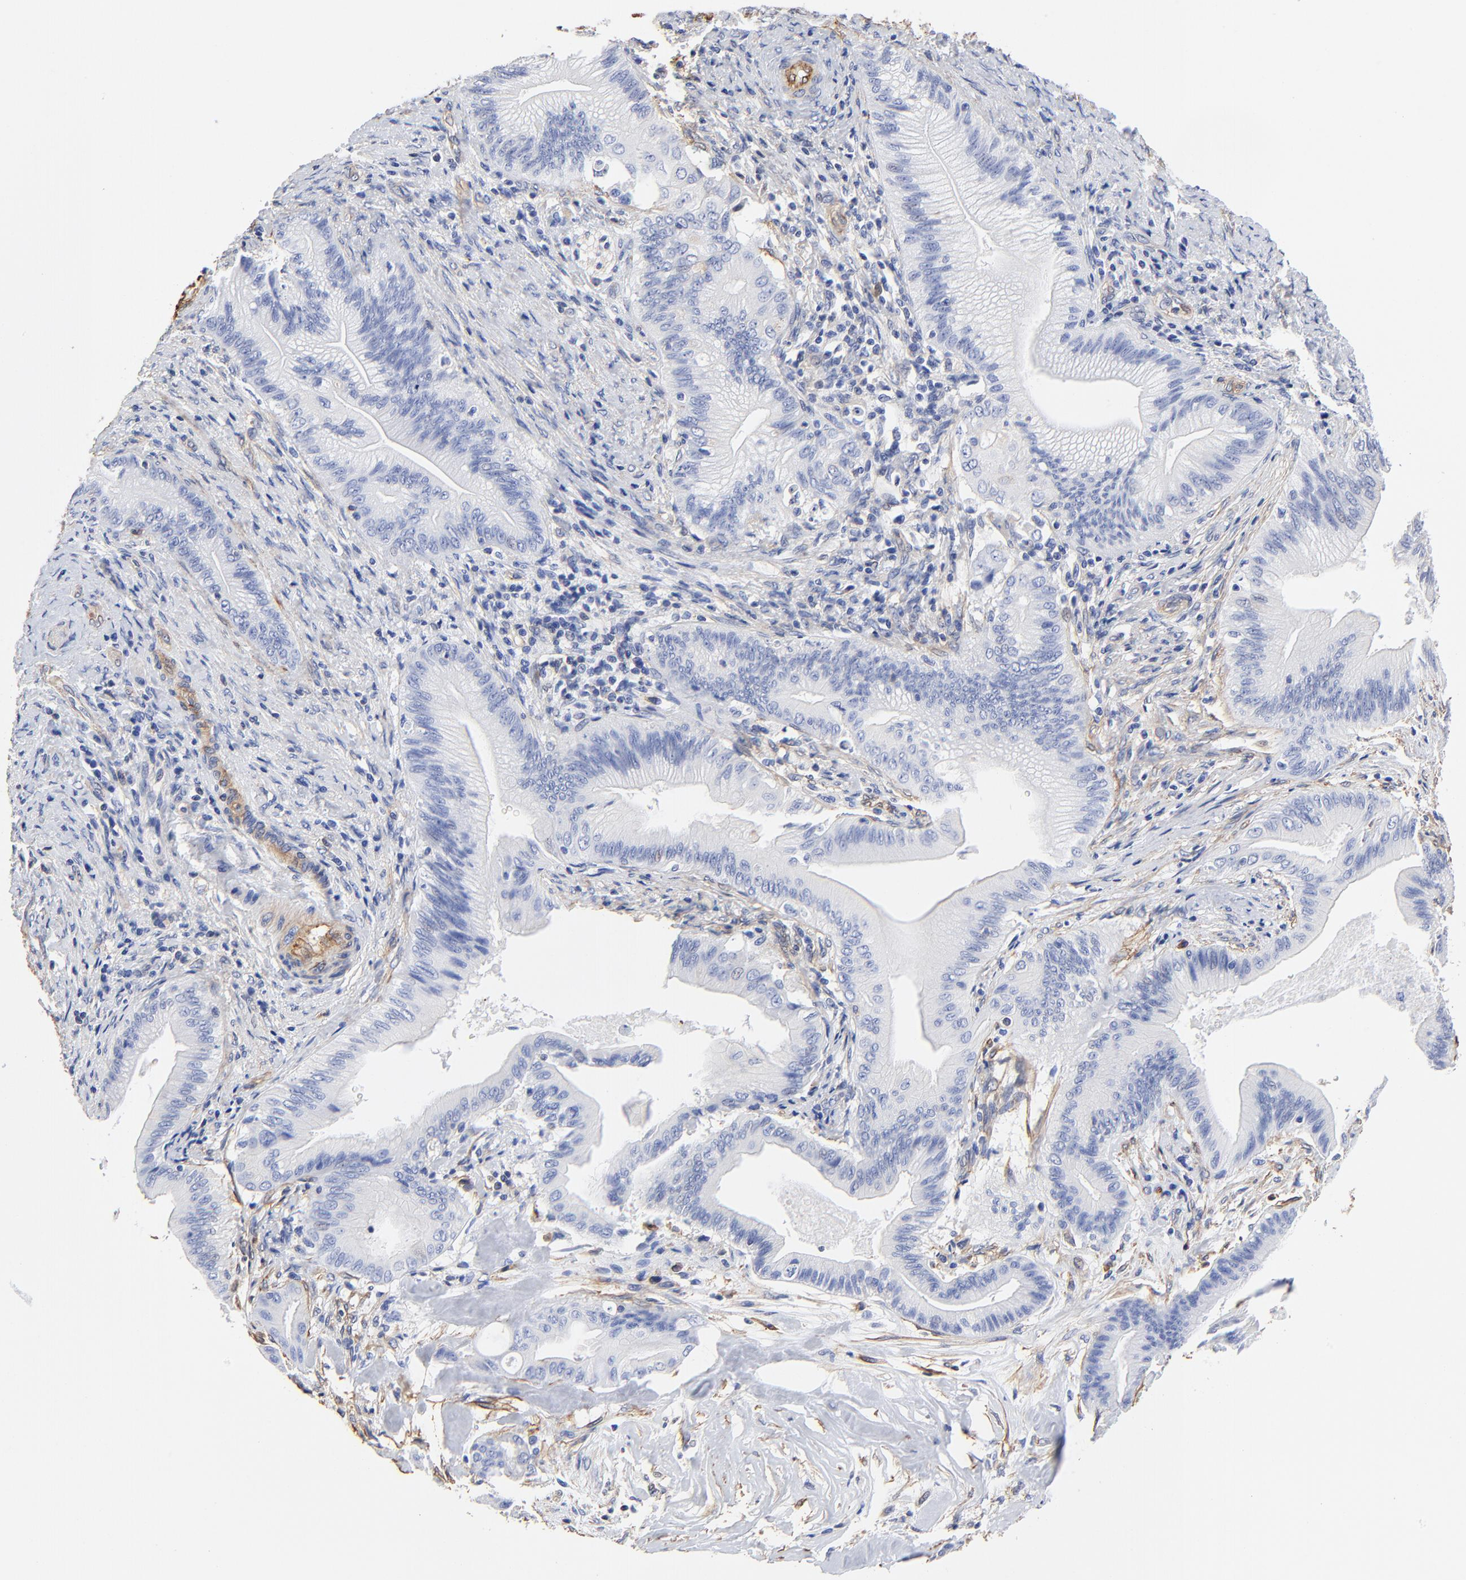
{"staining": {"intensity": "negative", "quantity": "none", "location": "none"}, "tissue": "liver cancer", "cell_type": "Tumor cells", "image_type": "cancer", "snomed": [{"axis": "morphology", "description": "Cholangiocarcinoma"}, {"axis": "topography", "description": "Liver"}], "caption": "Histopathology image shows no significant protein expression in tumor cells of liver cancer (cholangiocarcinoma).", "gene": "TAGLN2", "patient": {"sex": "male", "age": 58}}